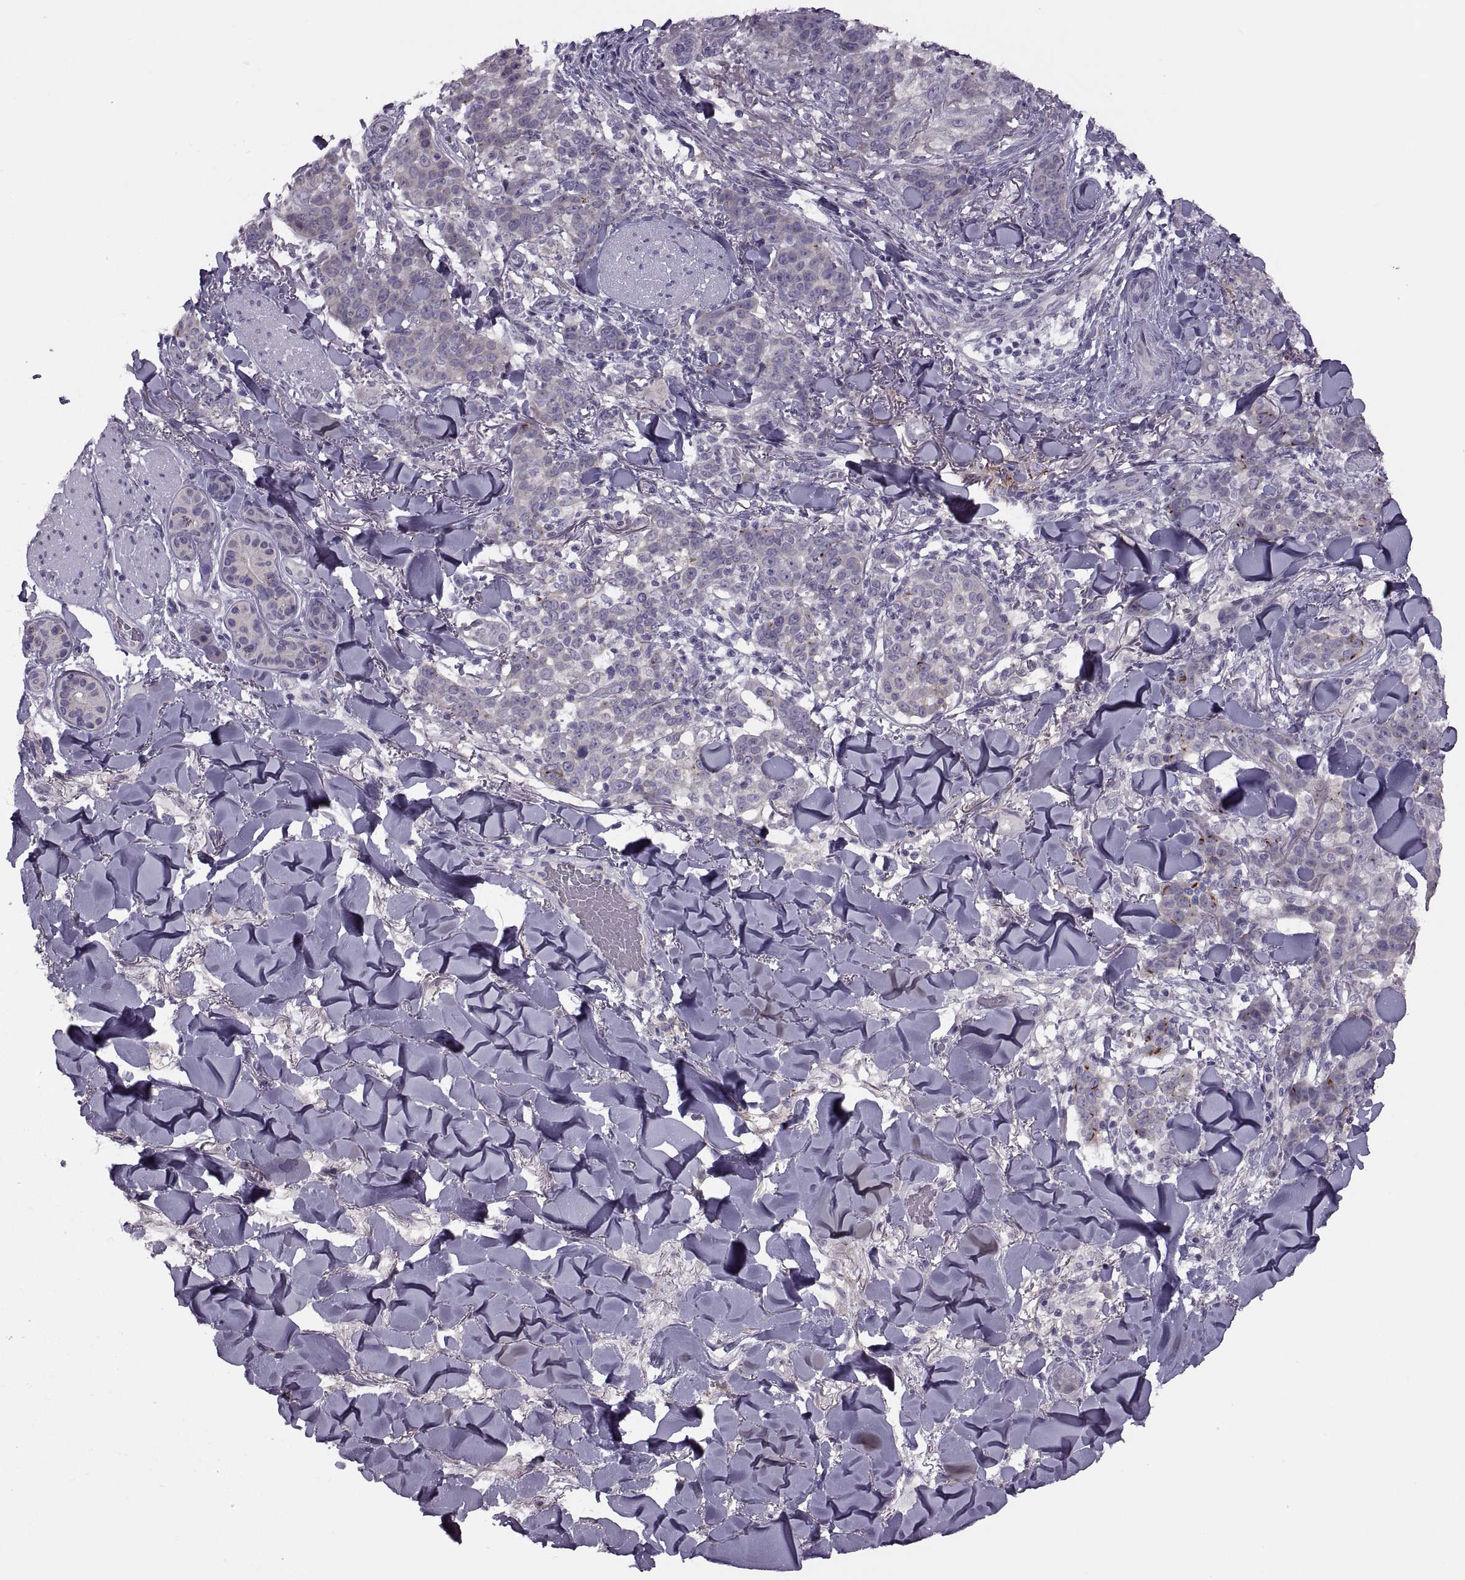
{"staining": {"intensity": "negative", "quantity": "none", "location": "none"}, "tissue": "skin cancer", "cell_type": "Tumor cells", "image_type": "cancer", "snomed": [{"axis": "morphology", "description": "Normal tissue, NOS"}, {"axis": "morphology", "description": "Squamous cell carcinoma, NOS"}, {"axis": "topography", "description": "Skin"}], "caption": "Immunohistochemistry histopathology image of human skin squamous cell carcinoma stained for a protein (brown), which displays no positivity in tumor cells.", "gene": "H2AP", "patient": {"sex": "female", "age": 83}}